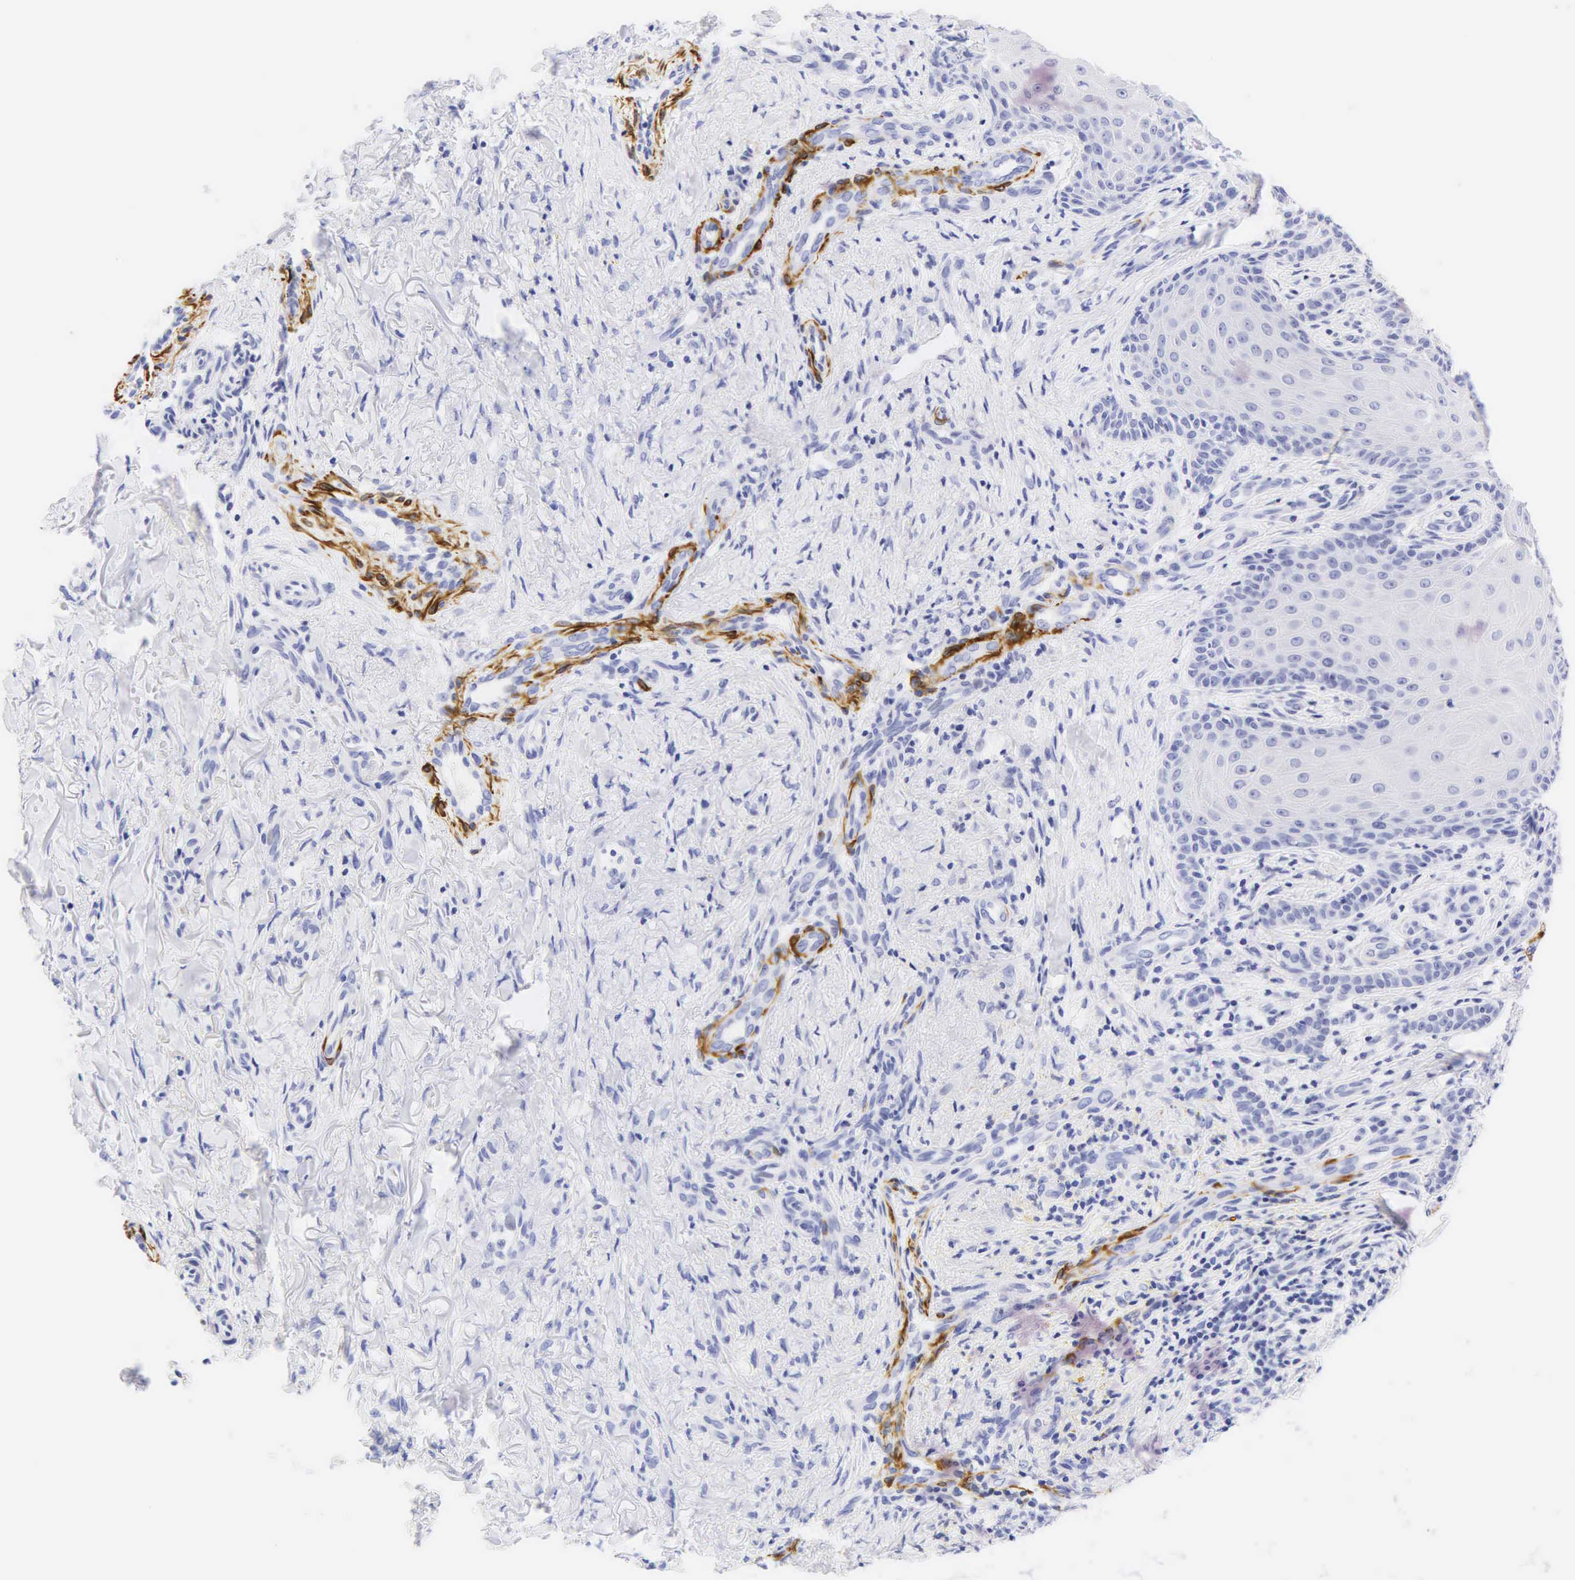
{"staining": {"intensity": "negative", "quantity": "none", "location": "none"}, "tissue": "skin cancer", "cell_type": "Tumor cells", "image_type": "cancer", "snomed": [{"axis": "morphology", "description": "Normal tissue, NOS"}, {"axis": "morphology", "description": "Basal cell carcinoma"}, {"axis": "topography", "description": "Skin"}], "caption": "Human skin basal cell carcinoma stained for a protein using immunohistochemistry (IHC) reveals no staining in tumor cells.", "gene": "DES", "patient": {"sex": "male", "age": 81}}